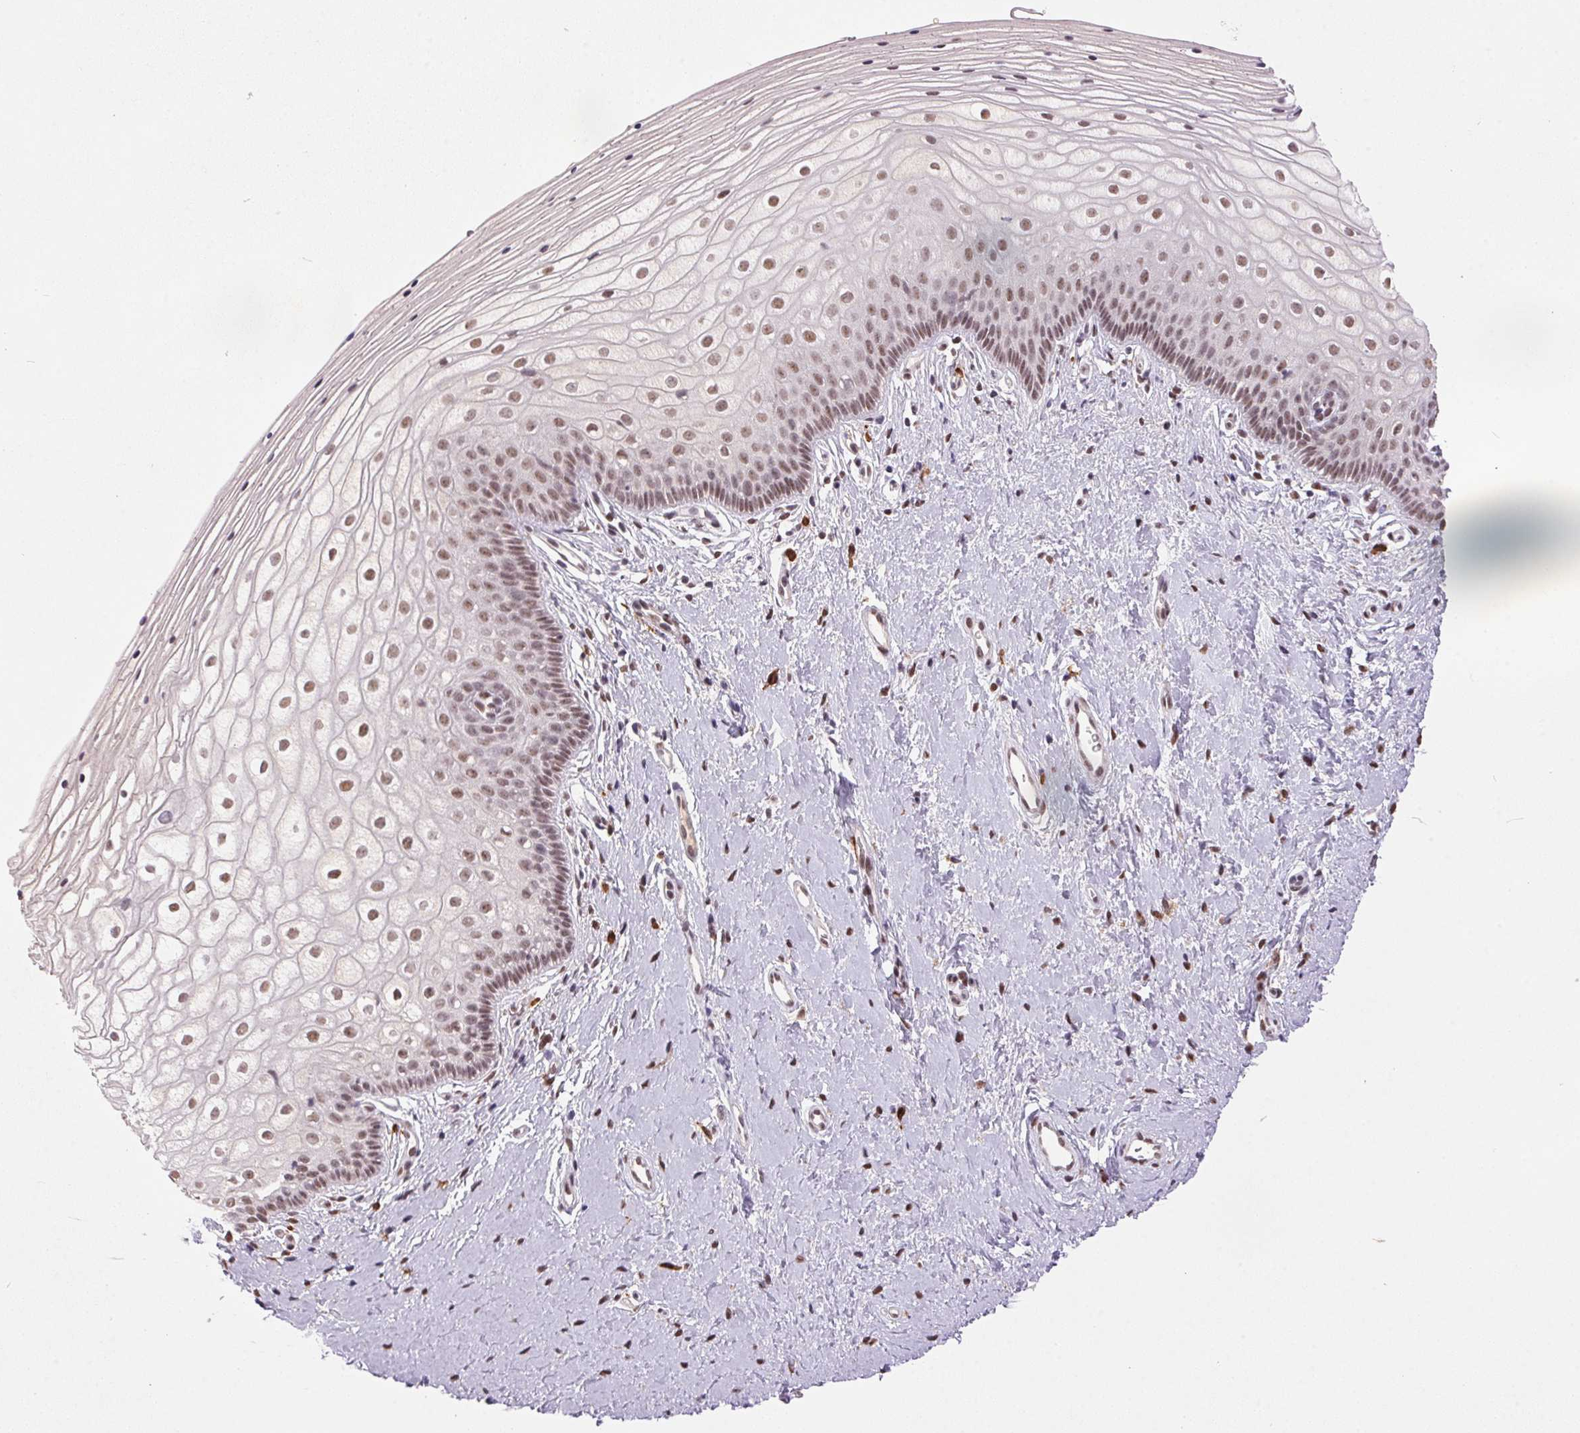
{"staining": {"intensity": "moderate", "quantity": "25%-75%", "location": "nuclear"}, "tissue": "vagina", "cell_type": "Squamous epithelial cells", "image_type": "normal", "snomed": [{"axis": "morphology", "description": "Normal tissue, NOS"}, {"axis": "topography", "description": "Vagina"}], "caption": "A high-resolution micrograph shows IHC staining of benign vagina, which reveals moderate nuclear staining in about 25%-75% of squamous epithelial cells. (Brightfield microscopy of DAB IHC at high magnification).", "gene": "ZBTB4", "patient": {"sex": "female", "age": 39}}